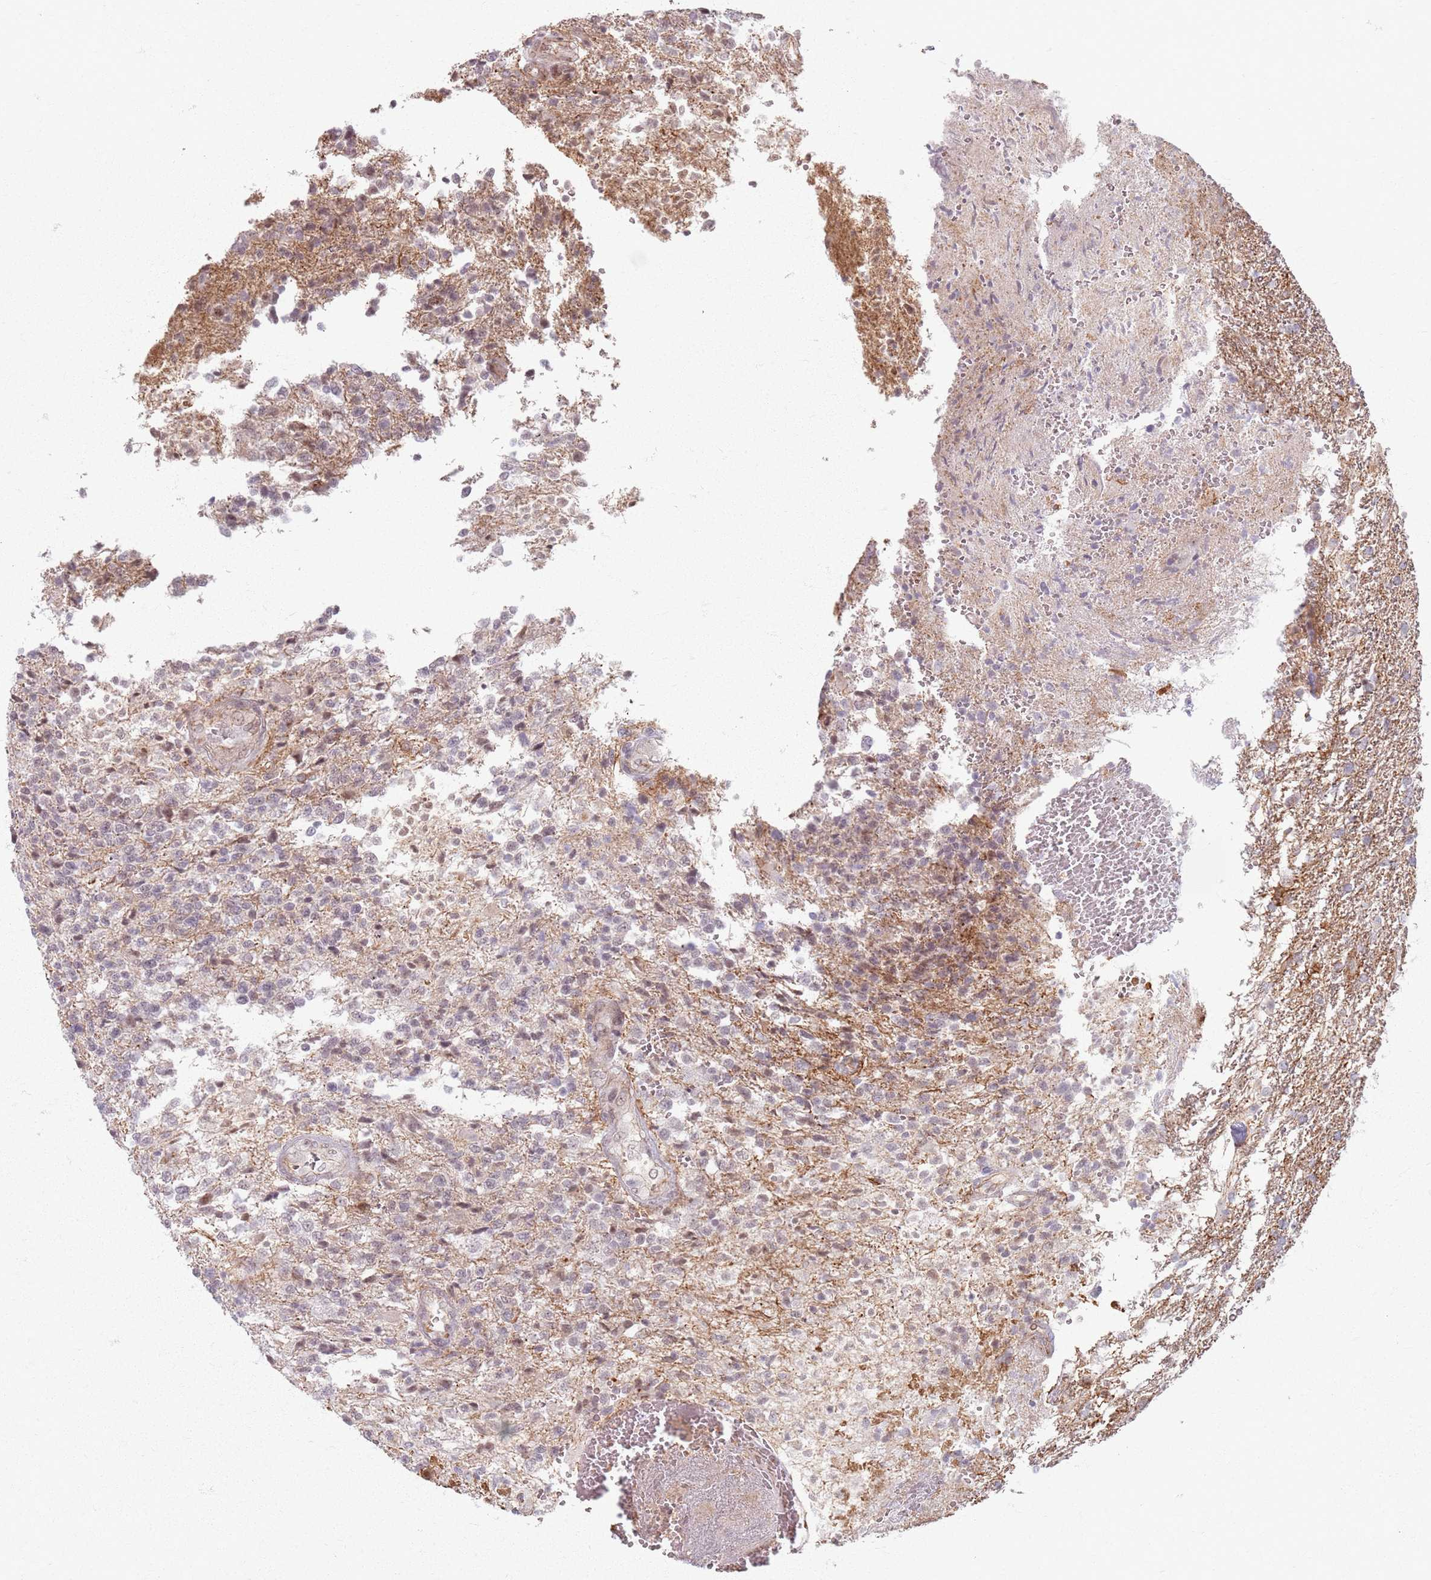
{"staining": {"intensity": "weak", "quantity": "<25%", "location": "cytoplasmic/membranous,nuclear"}, "tissue": "glioma", "cell_type": "Tumor cells", "image_type": "cancer", "snomed": [{"axis": "morphology", "description": "Glioma, malignant, High grade"}, {"axis": "topography", "description": "Brain"}], "caption": "Glioma stained for a protein using IHC reveals no expression tumor cells.", "gene": "KCNA5", "patient": {"sex": "male", "age": 56}}